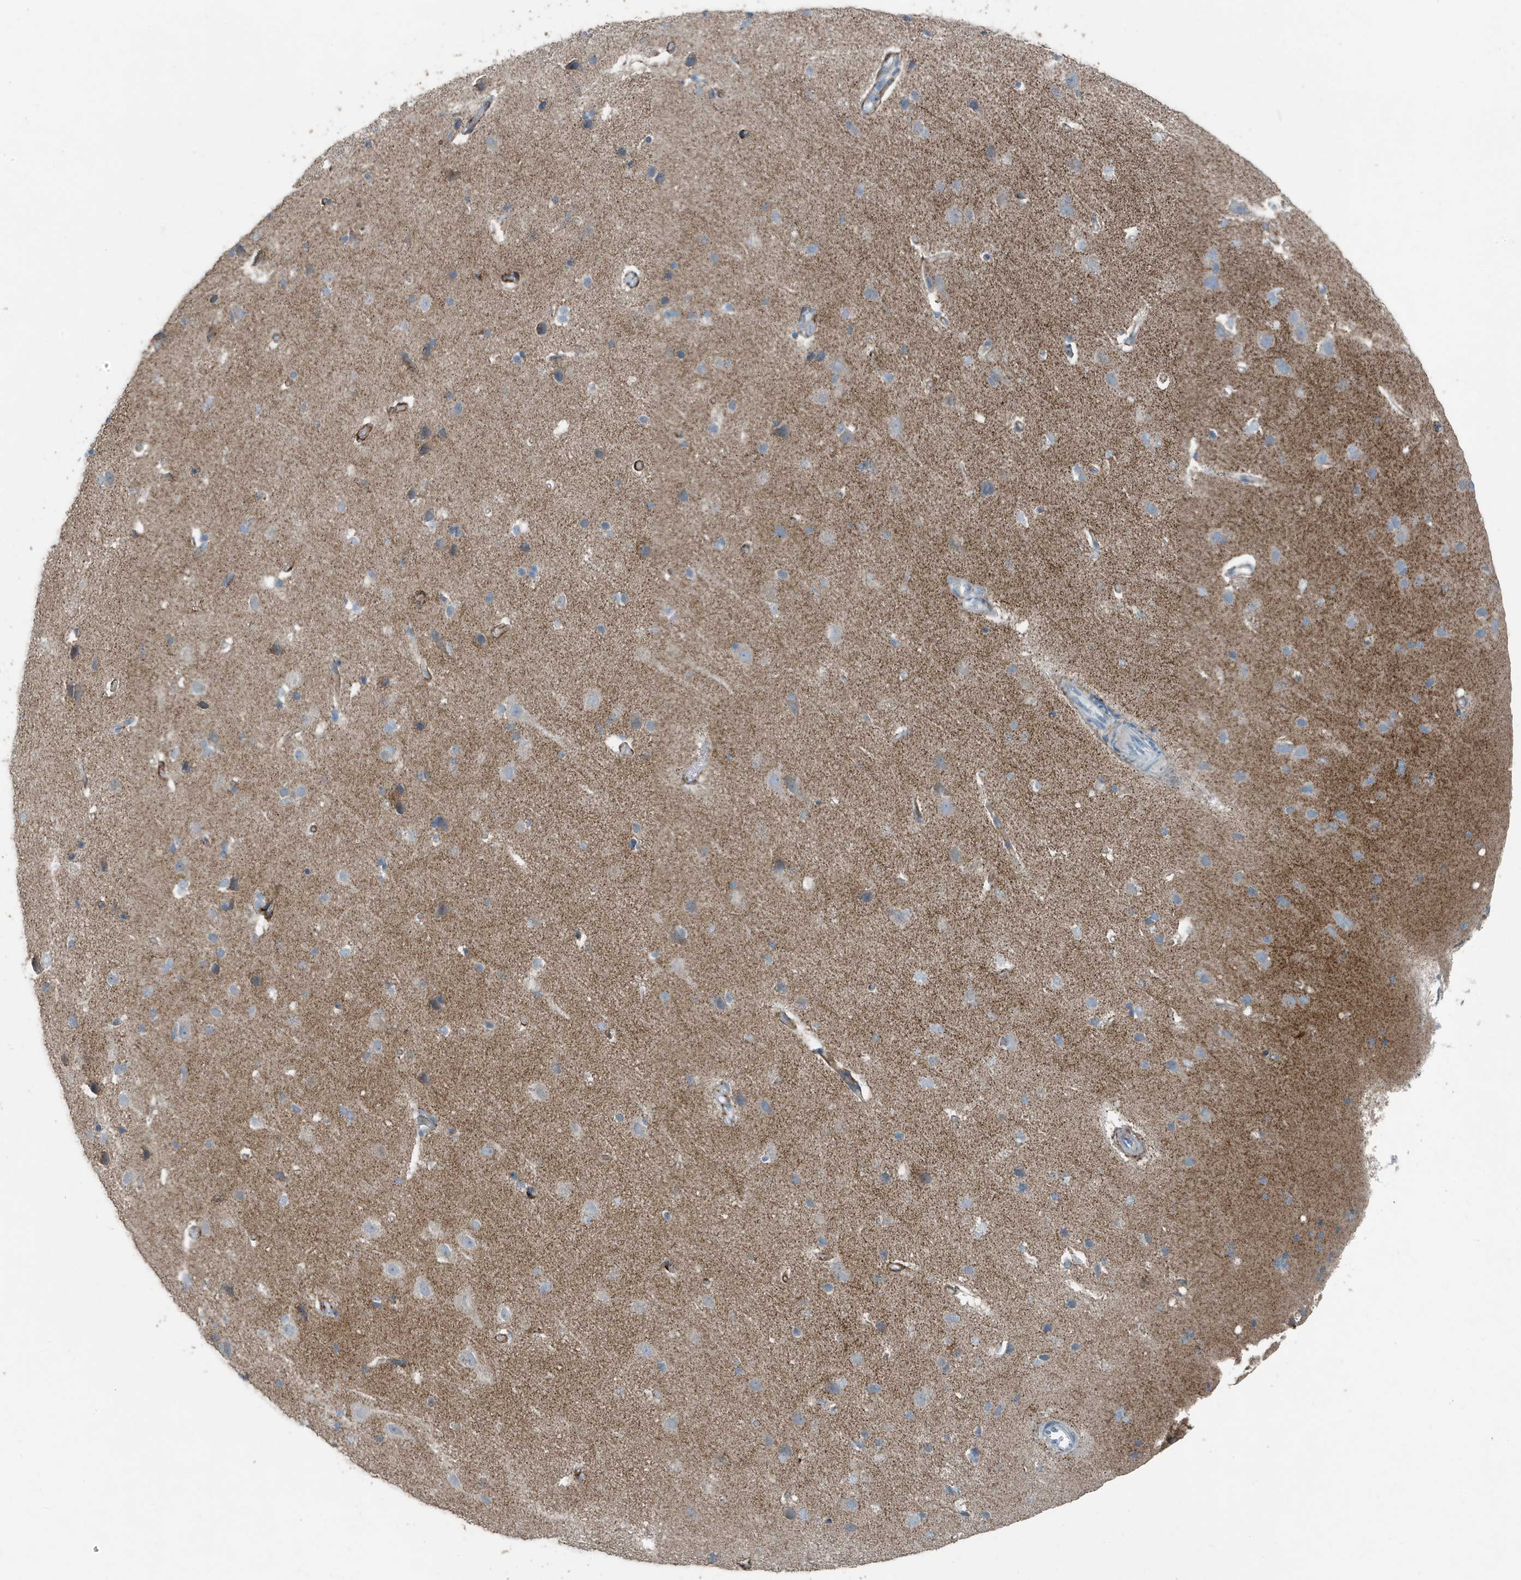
{"staining": {"intensity": "moderate", "quantity": "25%-75%", "location": "cytoplasmic/membranous"}, "tissue": "cerebral cortex", "cell_type": "Endothelial cells", "image_type": "normal", "snomed": [{"axis": "morphology", "description": "Normal tissue, NOS"}, {"axis": "topography", "description": "Cerebral cortex"}], "caption": "Immunohistochemistry (IHC) staining of unremarkable cerebral cortex, which reveals medium levels of moderate cytoplasmic/membranous positivity in about 25%-75% of endothelial cells indicating moderate cytoplasmic/membranous protein staining. The staining was performed using DAB (brown) for protein detection and nuclei were counterstained in hematoxylin (blue).", "gene": "FAM162A", "patient": {"sex": "male", "age": 34}}